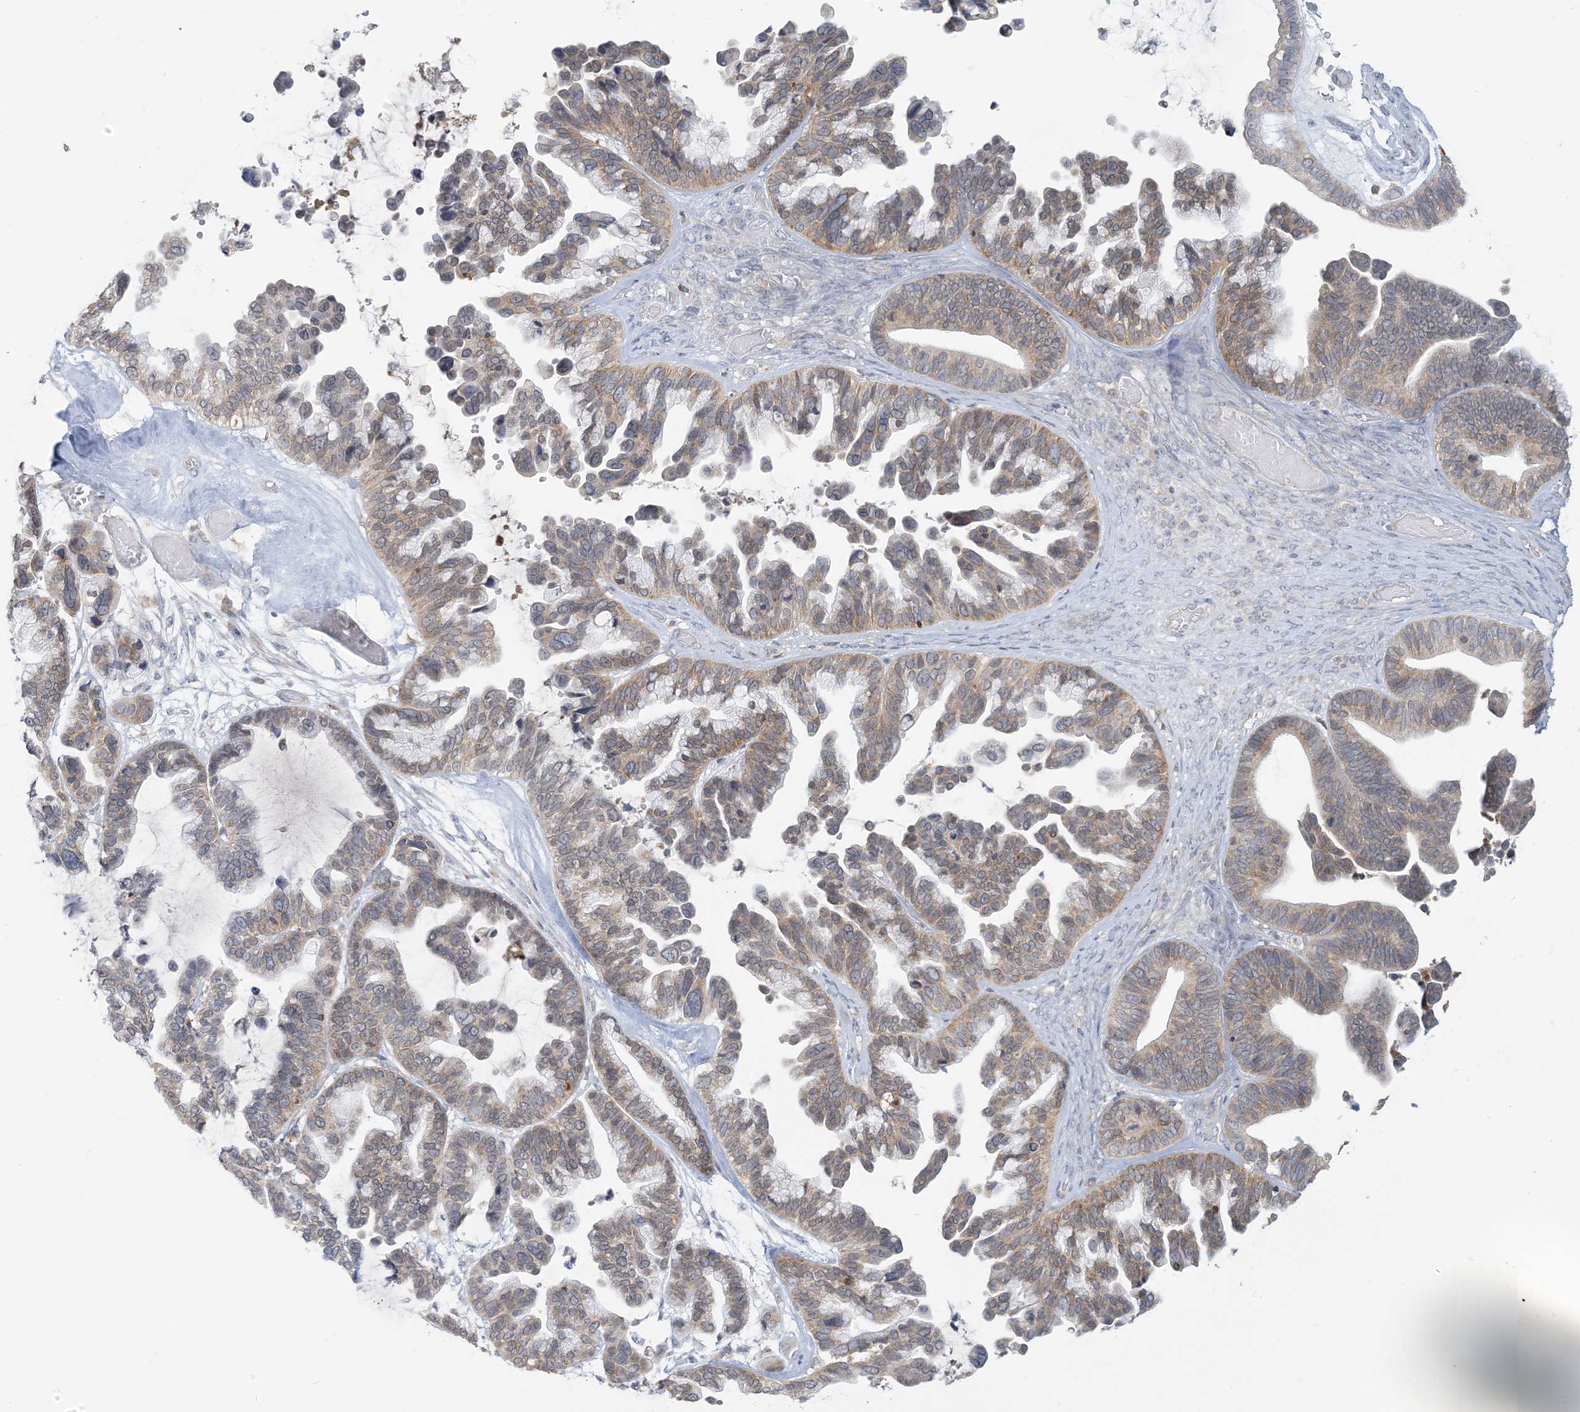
{"staining": {"intensity": "moderate", "quantity": ">75%", "location": "cytoplasmic/membranous"}, "tissue": "ovarian cancer", "cell_type": "Tumor cells", "image_type": "cancer", "snomed": [{"axis": "morphology", "description": "Cystadenocarcinoma, serous, NOS"}, {"axis": "topography", "description": "Ovary"}], "caption": "Ovarian cancer (serous cystadenocarcinoma) stained with a protein marker reveals moderate staining in tumor cells.", "gene": "EEFSEC", "patient": {"sex": "female", "age": 56}}